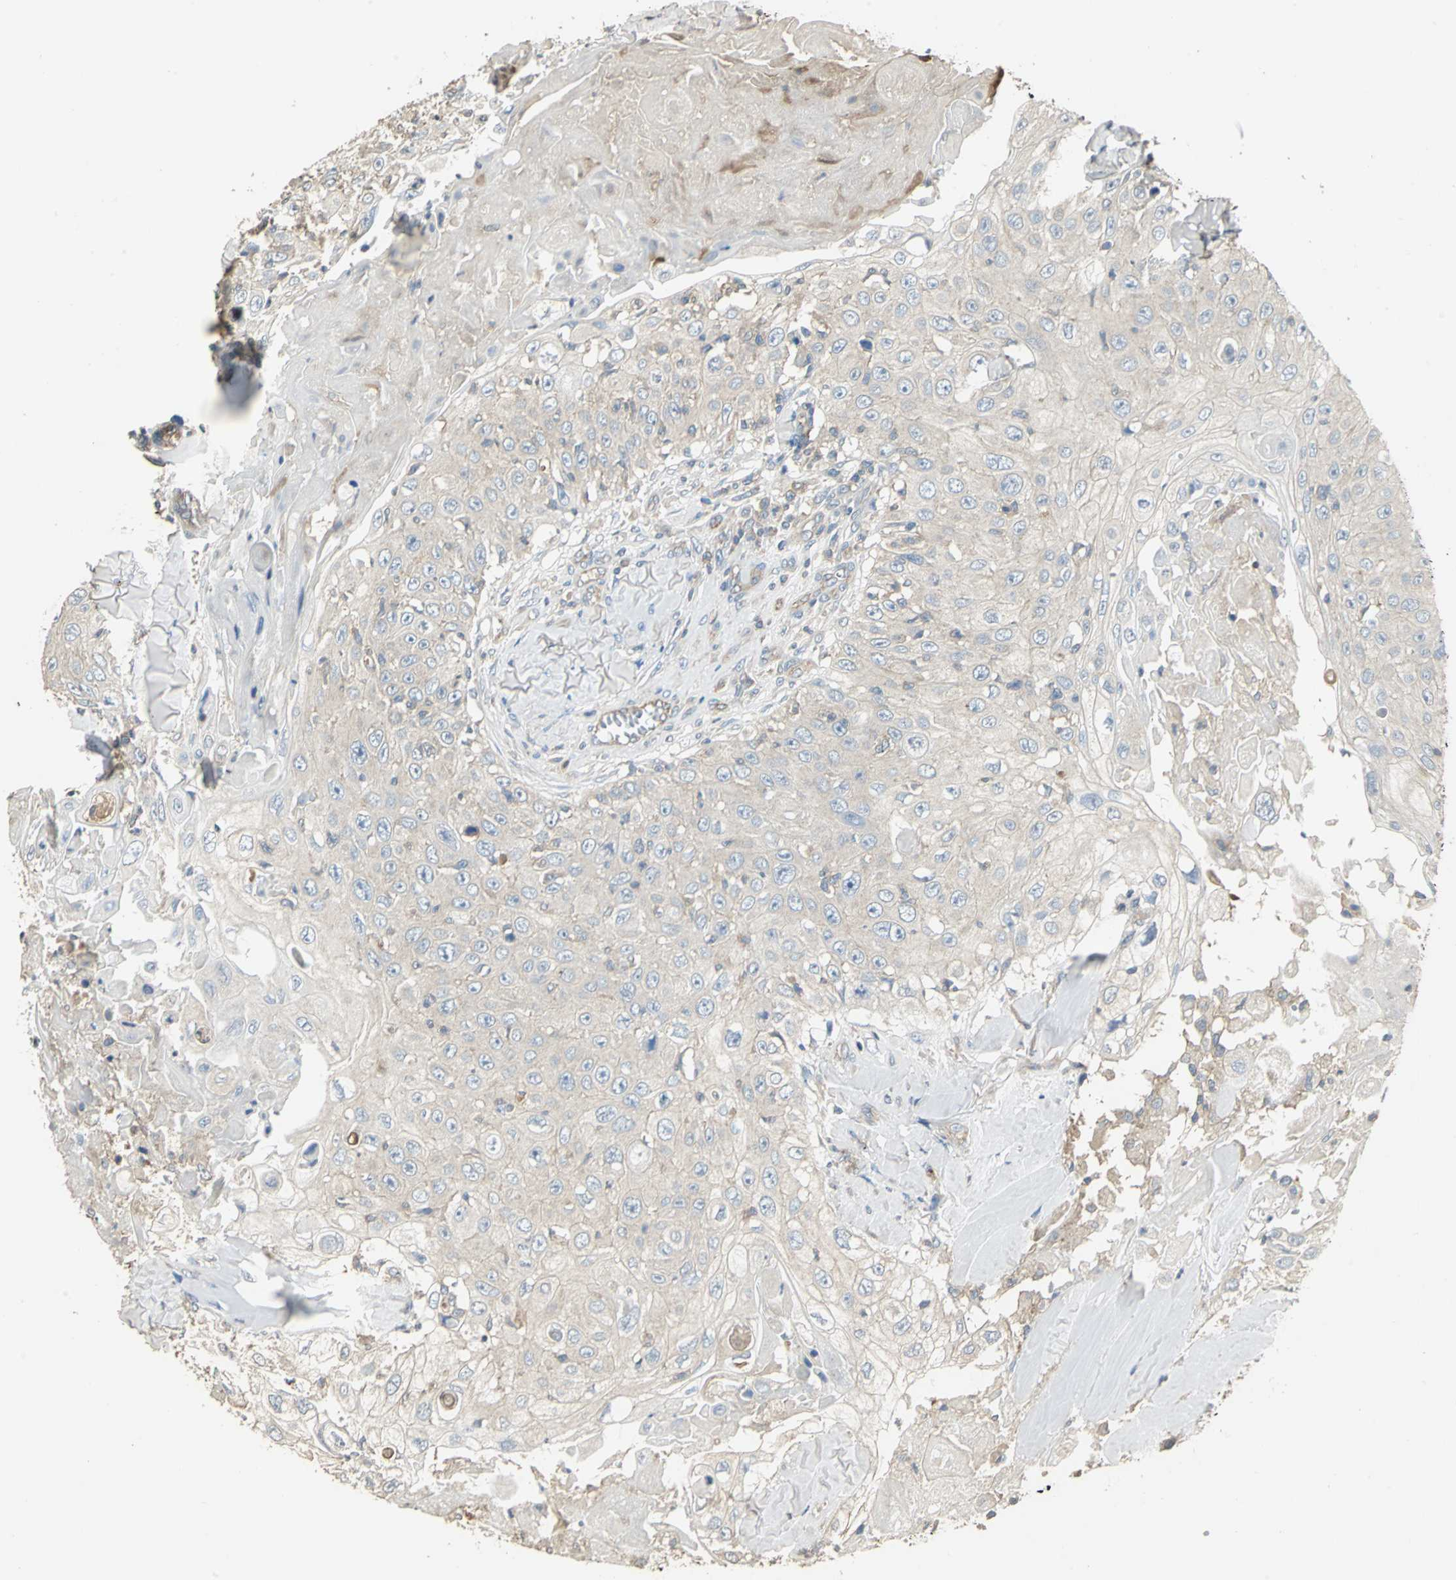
{"staining": {"intensity": "negative", "quantity": "none", "location": "none"}, "tissue": "skin cancer", "cell_type": "Tumor cells", "image_type": "cancer", "snomed": [{"axis": "morphology", "description": "Squamous cell carcinoma, NOS"}, {"axis": "topography", "description": "Skin"}], "caption": "High magnification brightfield microscopy of skin squamous cell carcinoma stained with DAB (3,3'-diaminobenzidine) (brown) and counterstained with hematoxylin (blue): tumor cells show no significant positivity. The staining is performed using DAB brown chromogen with nuclei counter-stained in using hematoxylin.", "gene": "RAPGEF1", "patient": {"sex": "male", "age": 86}}